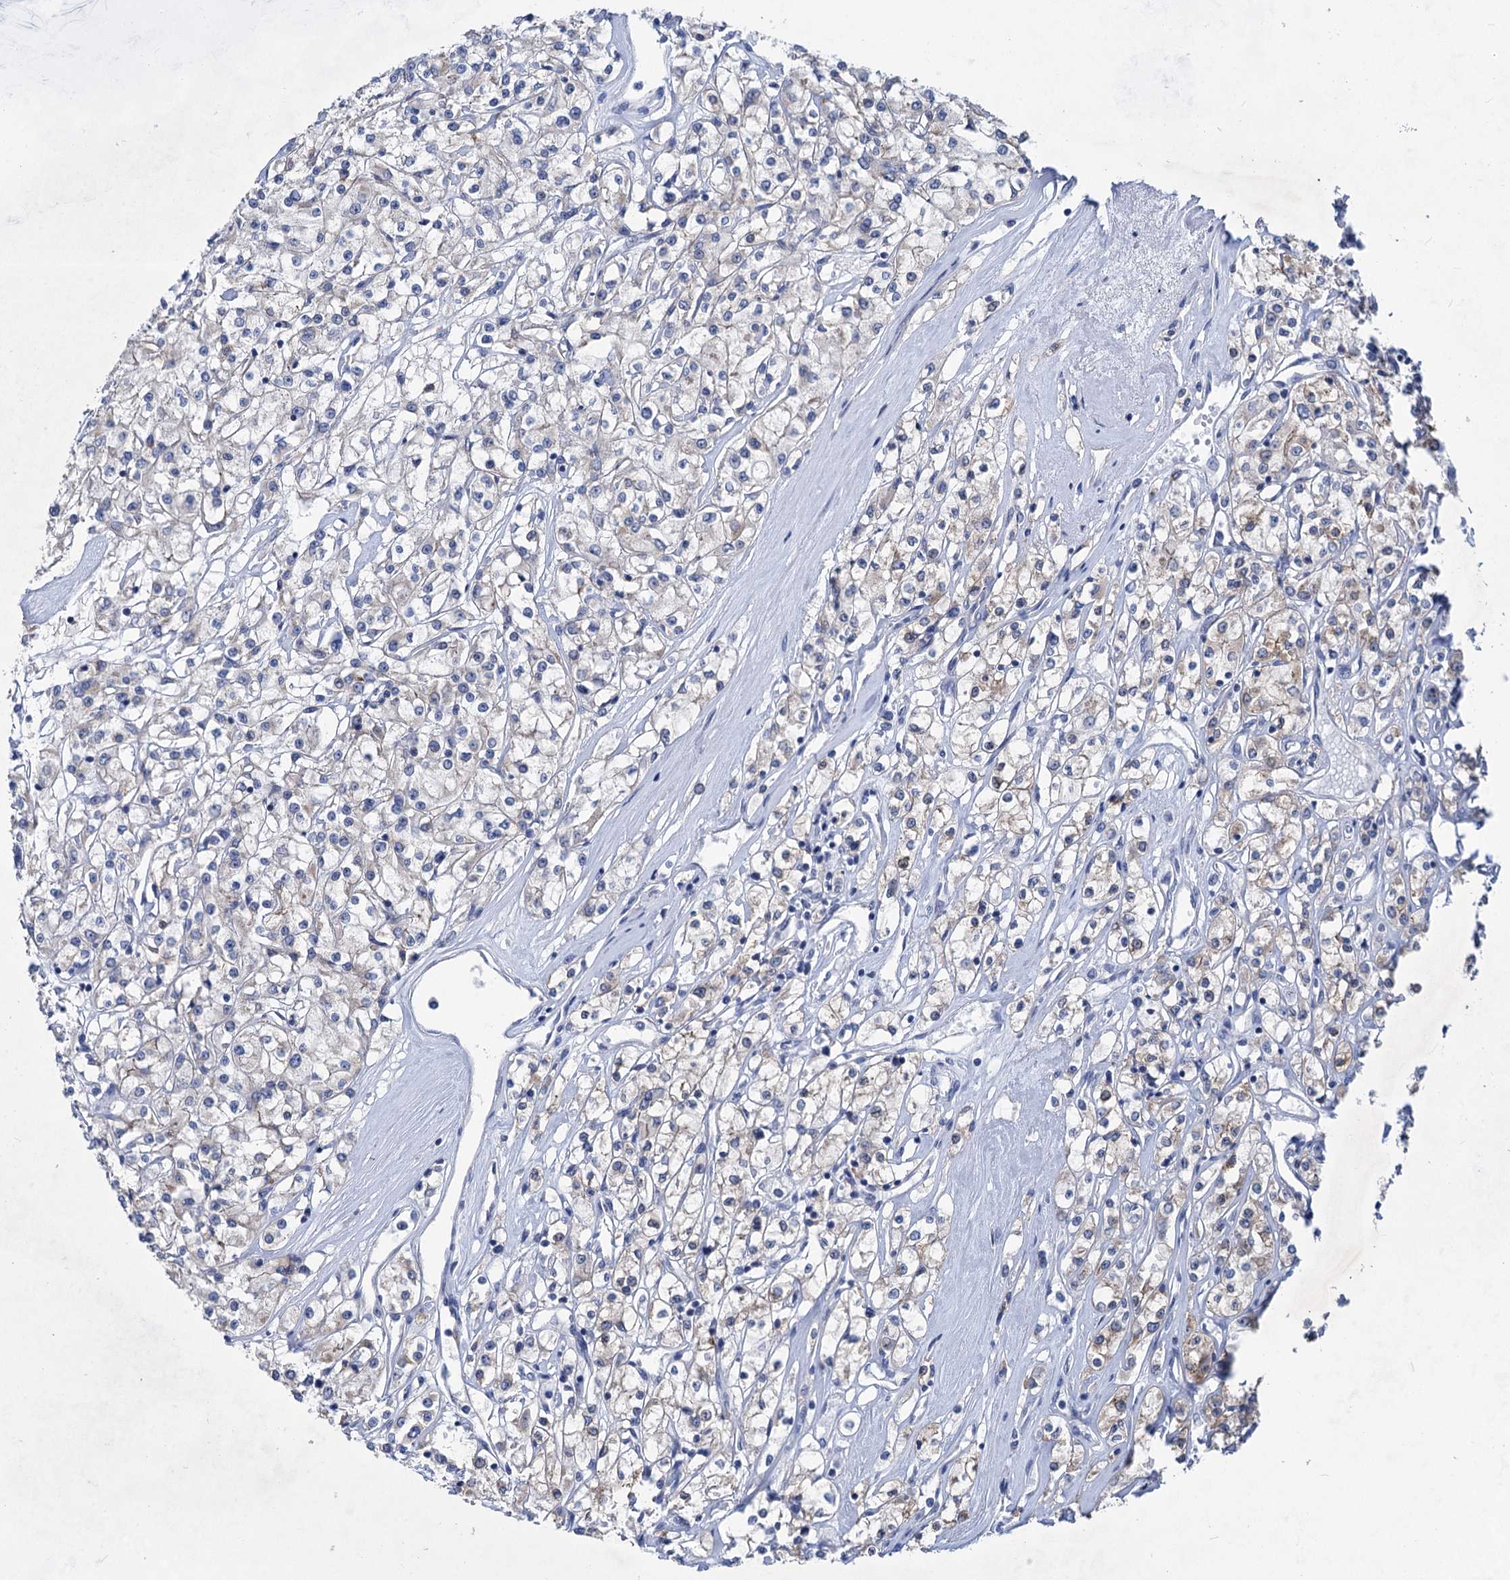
{"staining": {"intensity": "moderate", "quantity": "<25%", "location": "cytoplasmic/membranous"}, "tissue": "renal cancer", "cell_type": "Tumor cells", "image_type": "cancer", "snomed": [{"axis": "morphology", "description": "Adenocarcinoma, NOS"}, {"axis": "topography", "description": "Kidney"}], "caption": "Immunohistochemical staining of adenocarcinoma (renal) demonstrates low levels of moderate cytoplasmic/membranous protein staining in about <25% of tumor cells. (DAB (3,3'-diaminobenzidine) = brown stain, brightfield microscopy at high magnification).", "gene": "TTC17", "patient": {"sex": "female", "age": 59}}